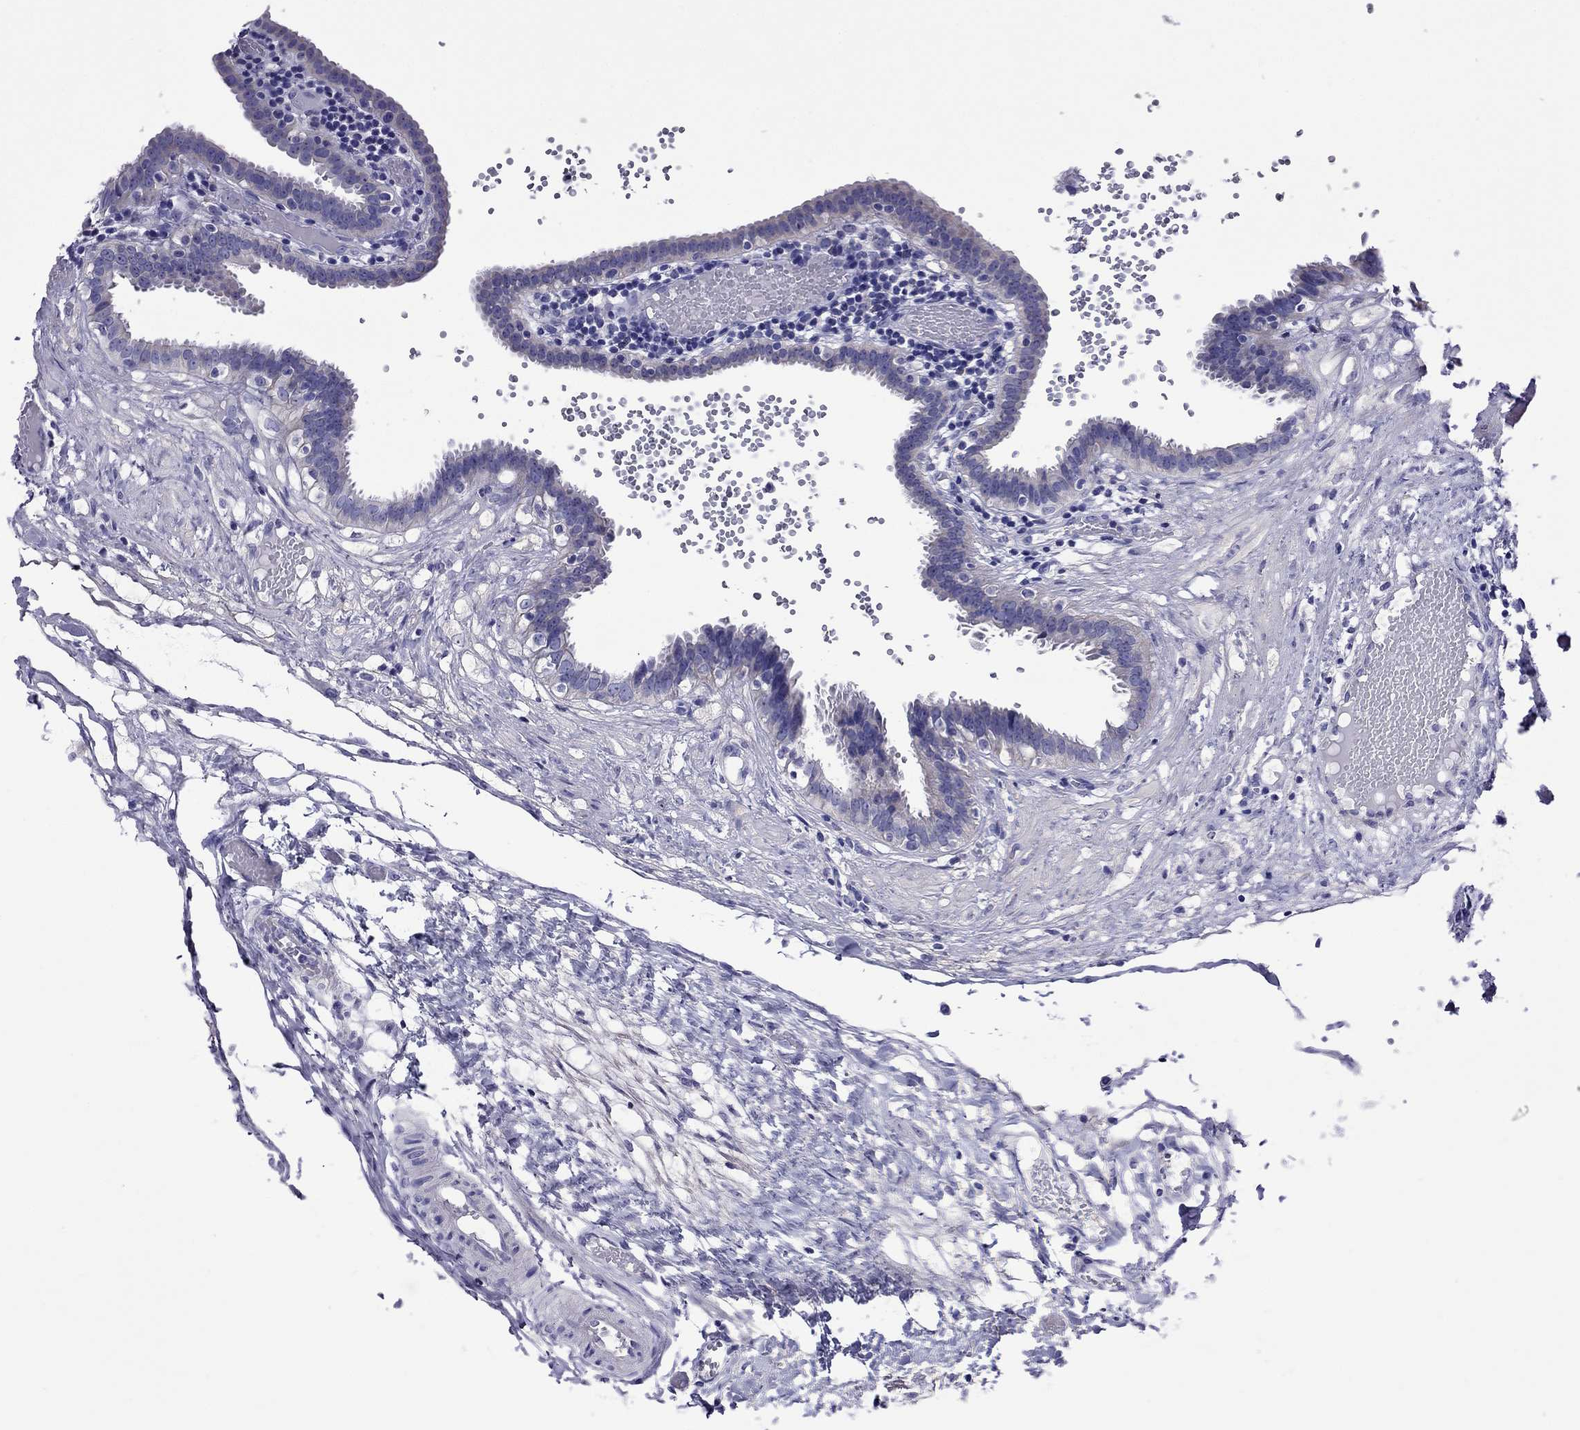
{"staining": {"intensity": "negative", "quantity": "none", "location": "none"}, "tissue": "fallopian tube", "cell_type": "Glandular cells", "image_type": "normal", "snomed": [{"axis": "morphology", "description": "Normal tissue, NOS"}, {"axis": "topography", "description": "Fallopian tube"}], "caption": "The histopathology image shows no significant expression in glandular cells of fallopian tube.", "gene": "SCG2", "patient": {"sex": "female", "age": 37}}